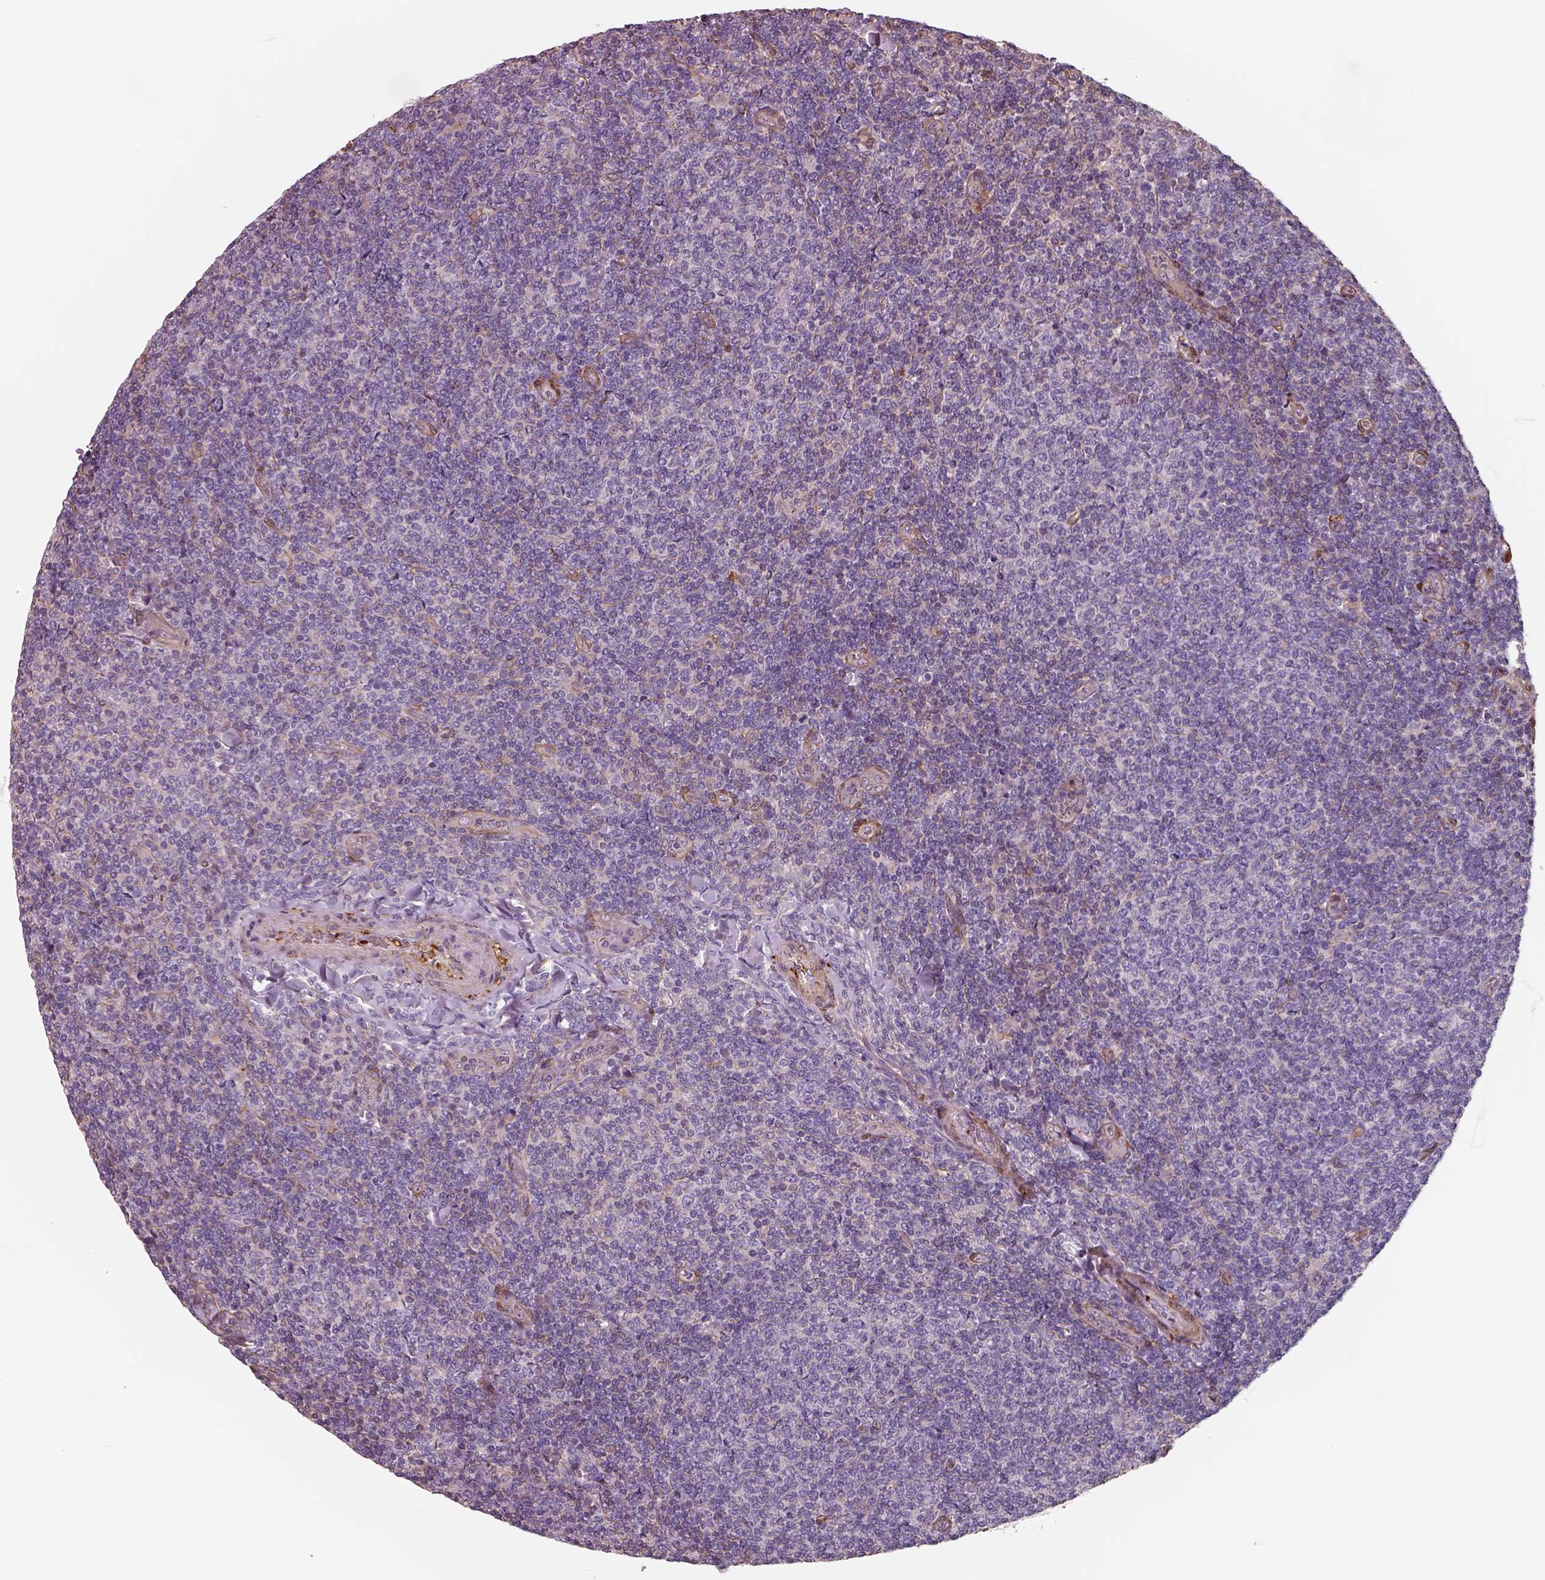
{"staining": {"intensity": "negative", "quantity": "none", "location": "none"}, "tissue": "lymphoma", "cell_type": "Tumor cells", "image_type": "cancer", "snomed": [{"axis": "morphology", "description": "Malignant lymphoma, non-Hodgkin's type, Low grade"}, {"axis": "topography", "description": "Lymph node"}], "caption": "Tumor cells show no significant positivity in malignant lymphoma, non-Hodgkin's type (low-grade).", "gene": "ISYNA1", "patient": {"sex": "male", "age": 52}}